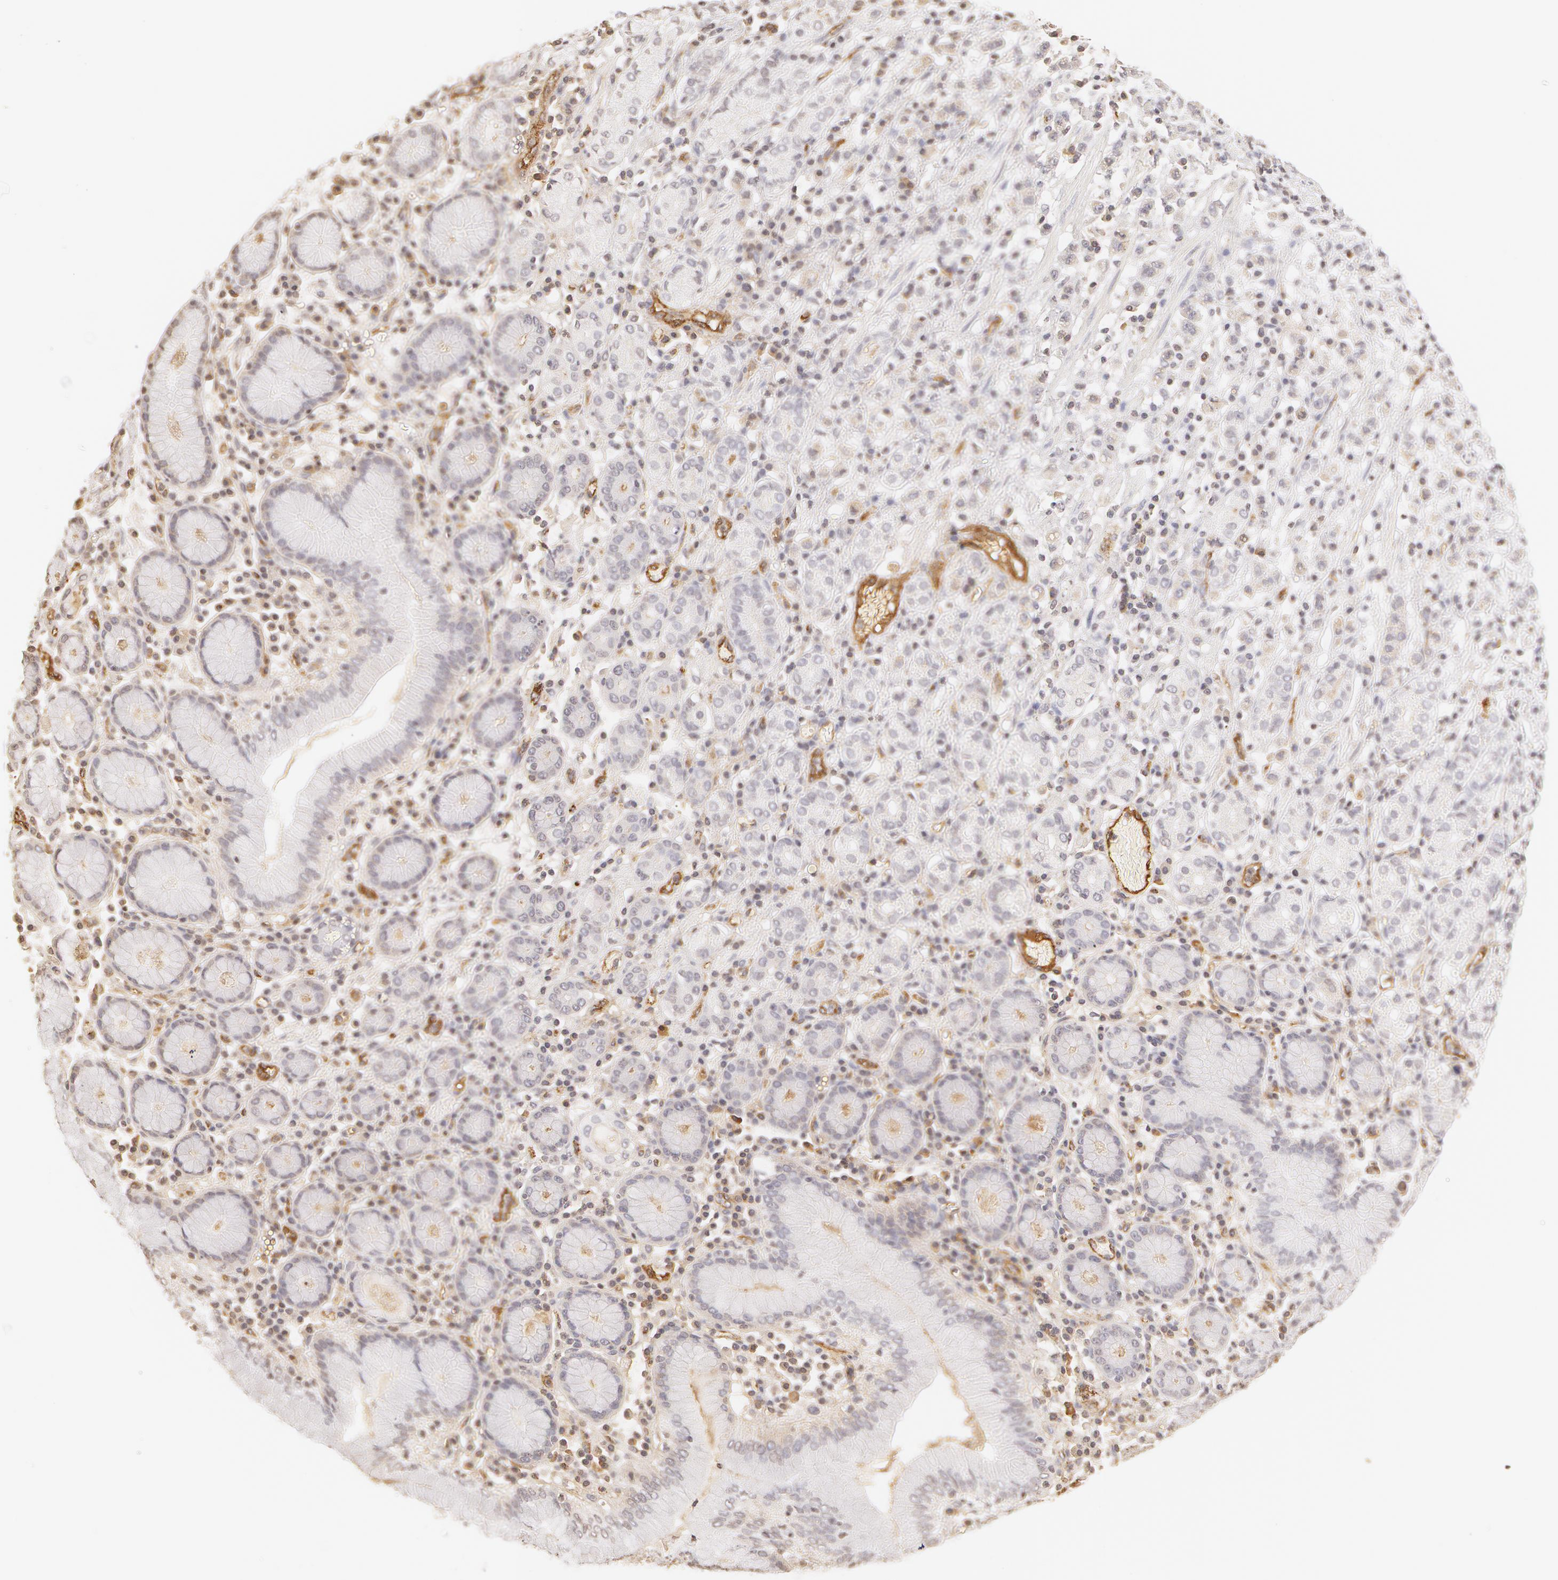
{"staining": {"intensity": "negative", "quantity": "none", "location": "none"}, "tissue": "stomach cancer", "cell_type": "Tumor cells", "image_type": "cancer", "snomed": [{"axis": "morphology", "description": "Adenocarcinoma, NOS"}, {"axis": "topography", "description": "Stomach, lower"}], "caption": "Stomach cancer (adenocarcinoma) was stained to show a protein in brown. There is no significant positivity in tumor cells. (DAB (3,3'-diaminobenzidine) immunohistochemistry visualized using brightfield microscopy, high magnification).", "gene": "VWF", "patient": {"sex": "male", "age": 88}}